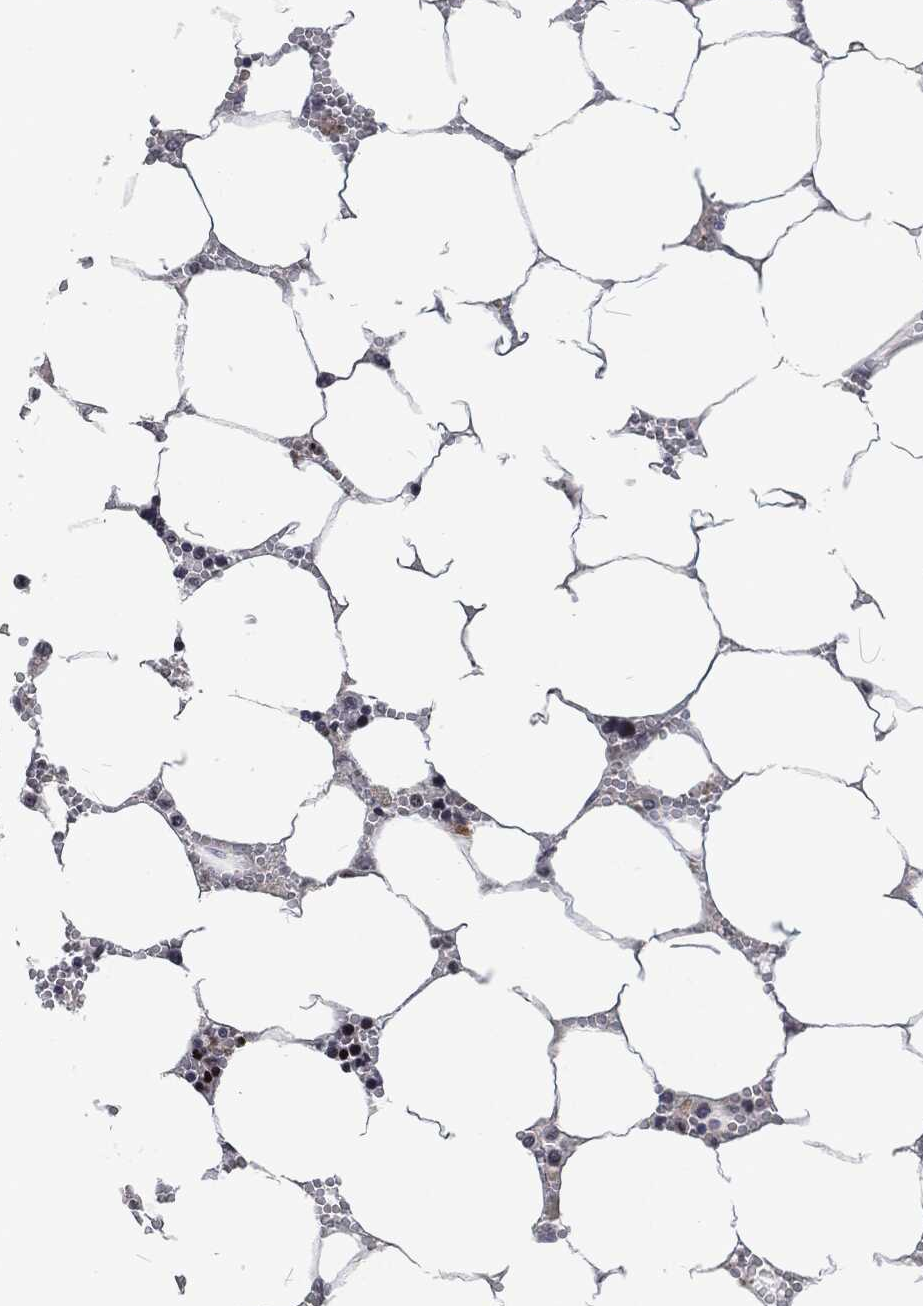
{"staining": {"intensity": "negative", "quantity": "none", "location": "none"}, "tissue": "bone marrow", "cell_type": "Hematopoietic cells", "image_type": "normal", "snomed": [{"axis": "morphology", "description": "Normal tissue, NOS"}, {"axis": "topography", "description": "Bone marrow"}], "caption": "High magnification brightfield microscopy of benign bone marrow stained with DAB (brown) and counterstained with hematoxylin (blue): hematopoietic cells show no significant expression. The staining is performed using DAB brown chromogen with nuclei counter-stained in using hematoxylin.", "gene": "EGFR", "patient": {"sex": "female", "age": 64}}